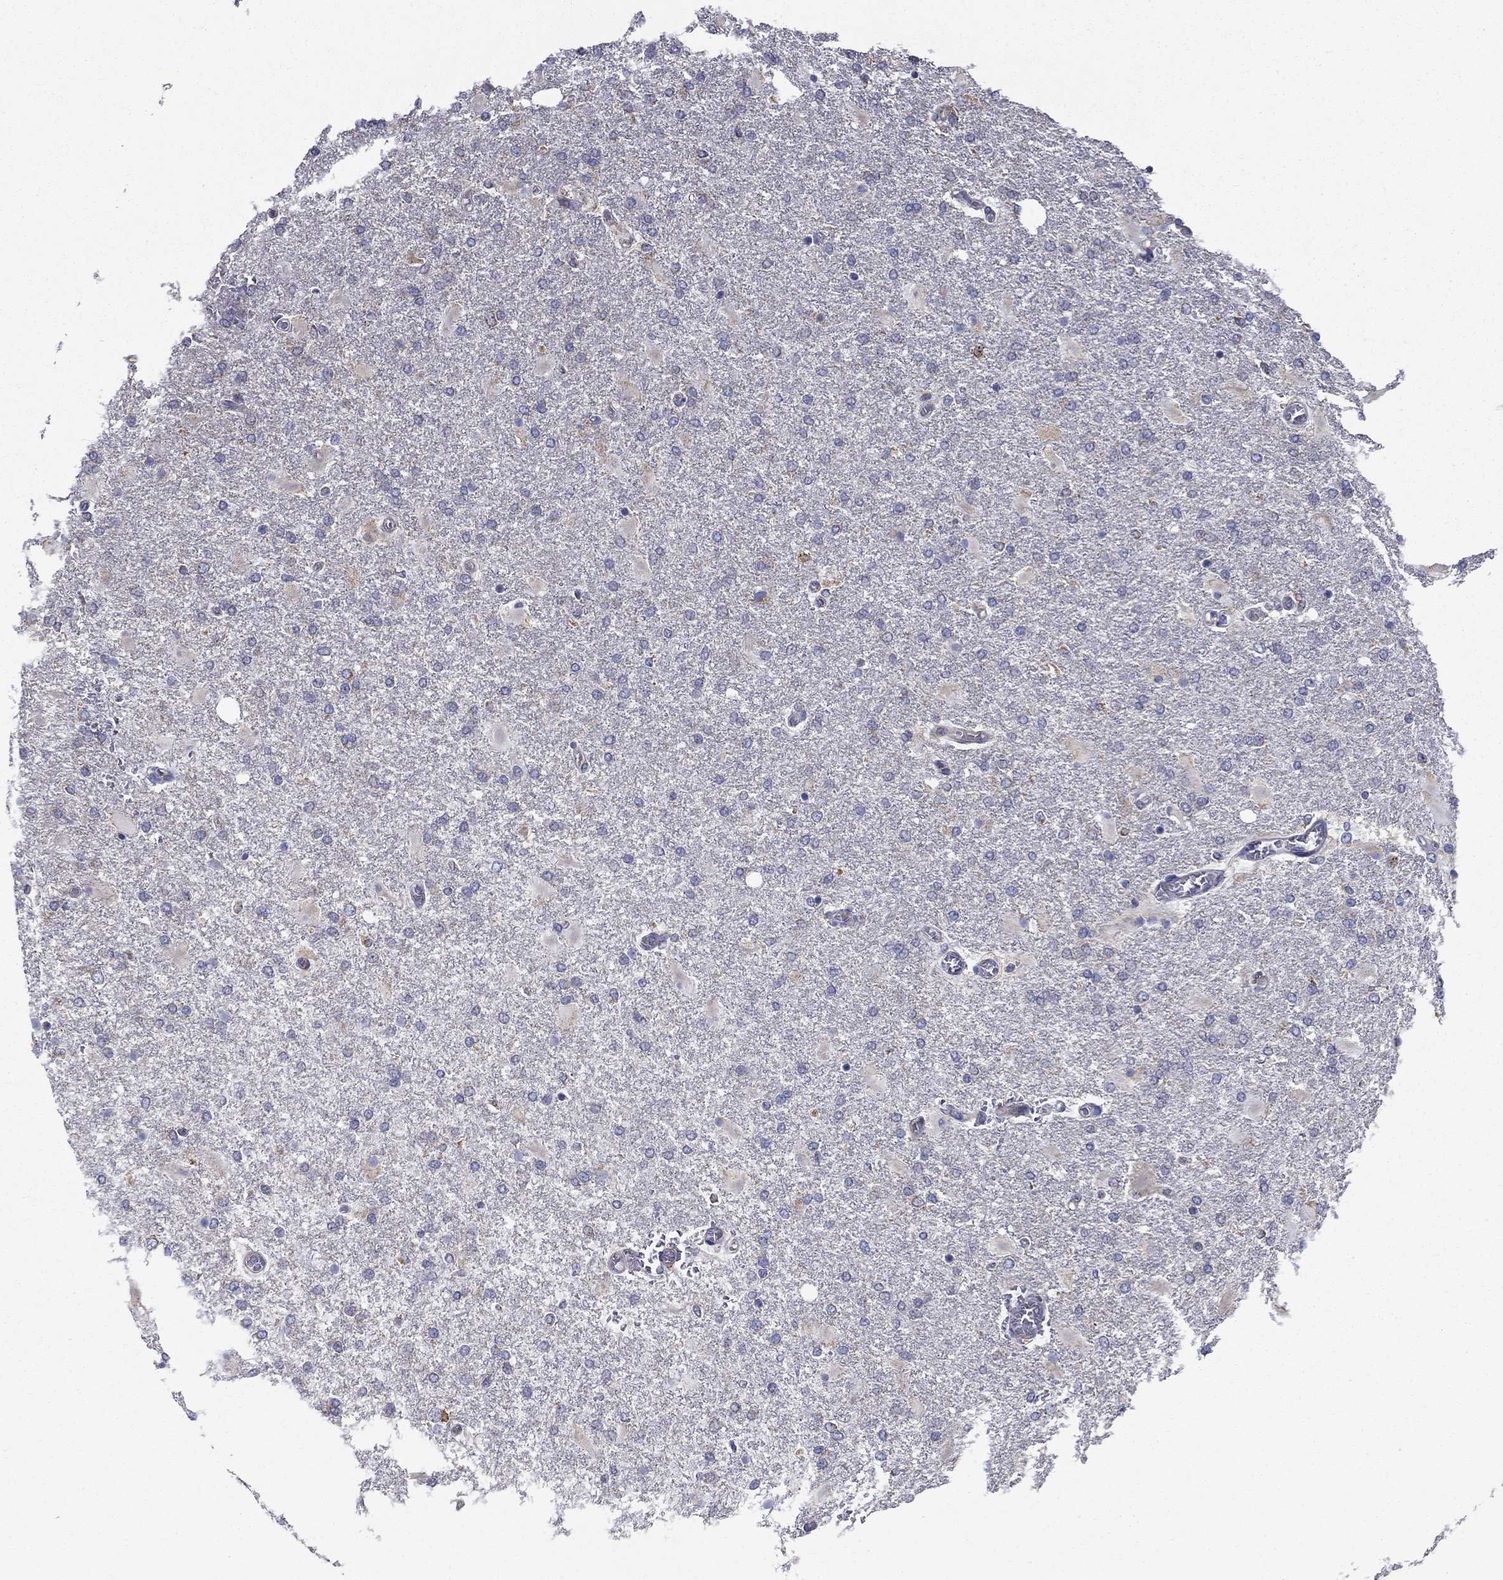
{"staining": {"intensity": "negative", "quantity": "none", "location": "none"}, "tissue": "glioma", "cell_type": "Tumor cells", "image_type": "cancer", "snomed": [{"axis": "morphology", "description": "Glioma, malignant, High grade"}, {"axis": "topography", "description": "Cerebral cortex"}], "caption": "Malignant glioma (high-grade) stained for a protein using immunohistochemistry reveals no positivity tumor cells.", "gene": "NME5", "patient": {"sex": "male", "age": 79}}